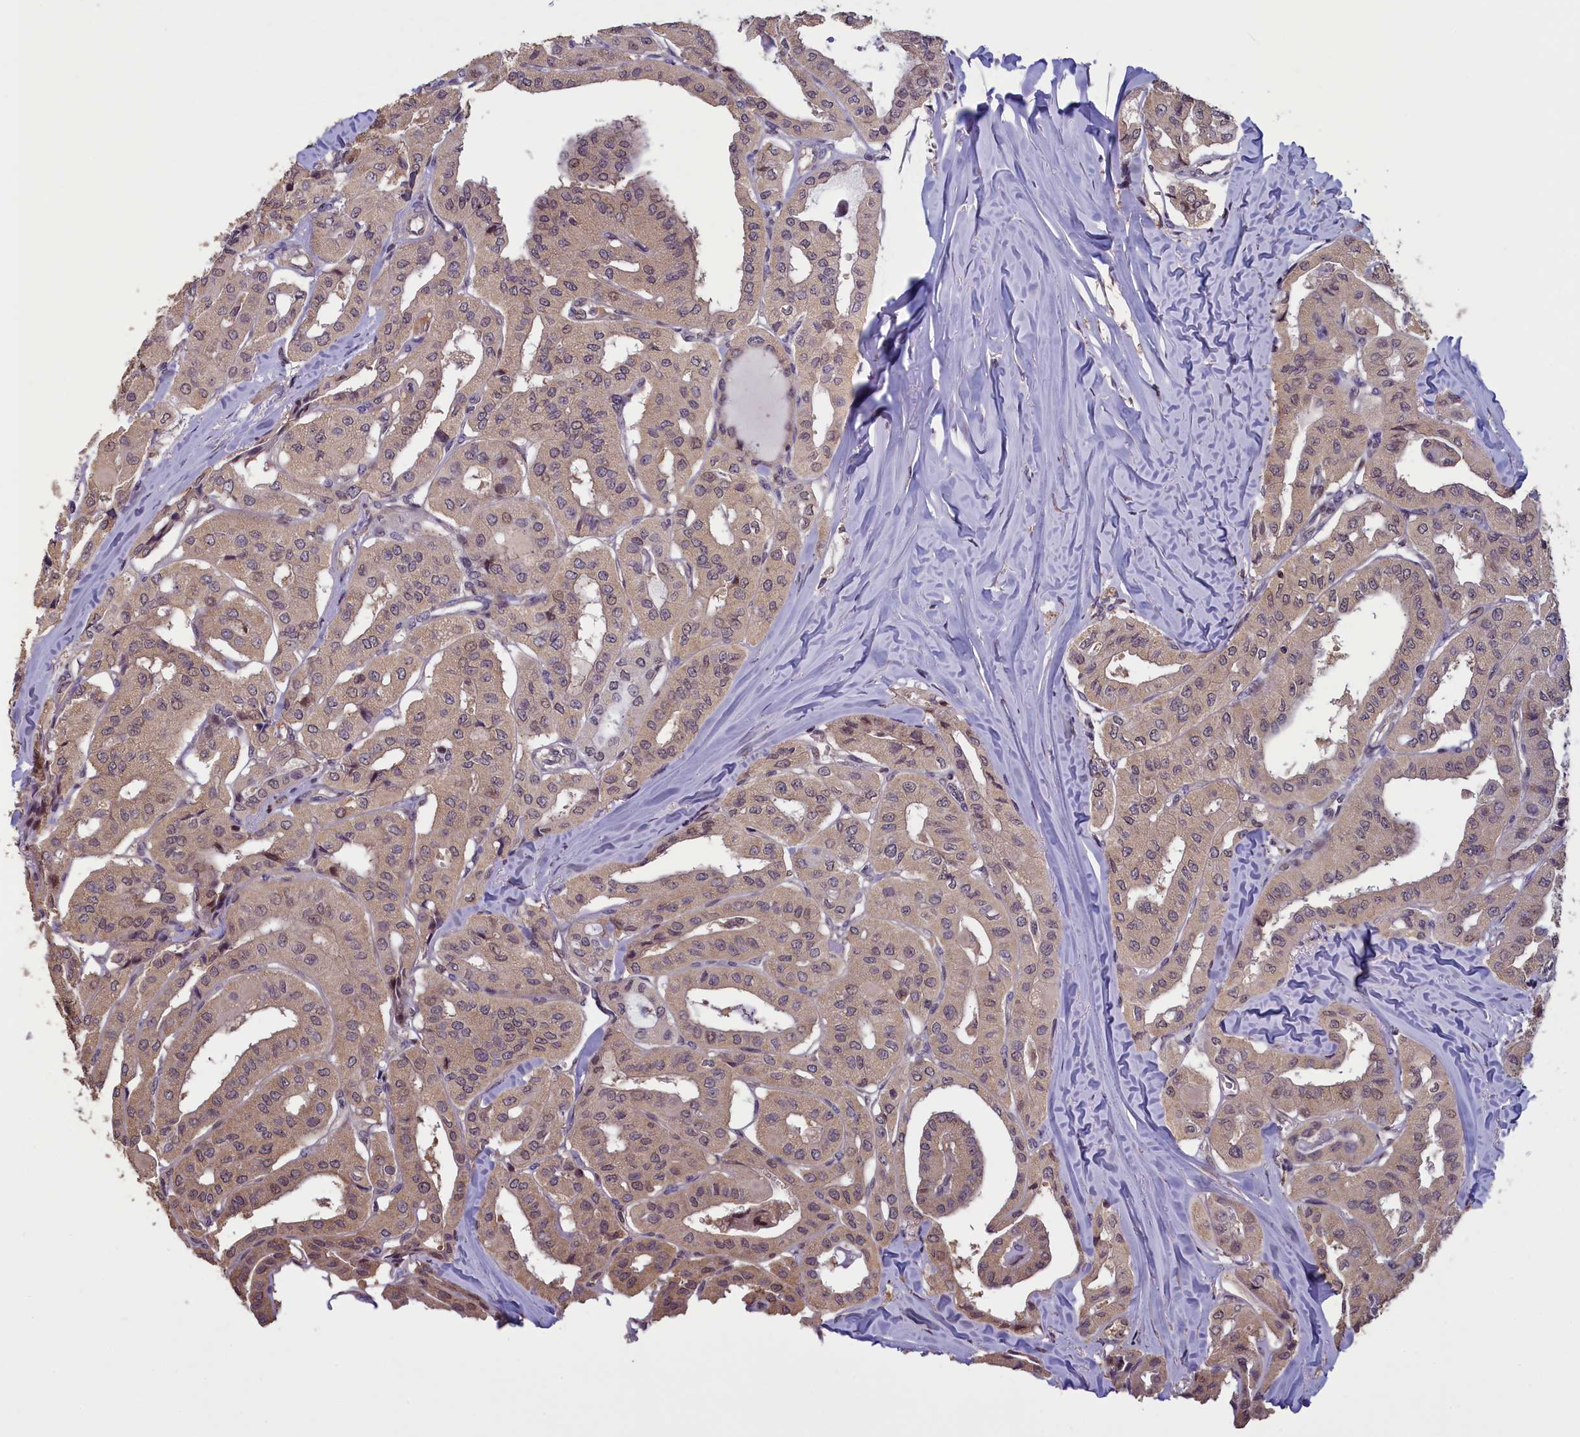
{"staining": {"intensity": "weak", "quantity": "25%-75%", "location": "cytoplasmic/membranous,nuclear"}, "tissue": "thyroid cancer", "cell_type": "Tumor cells", "image_type": "cancer", "snomed": [{"axis": "morphology", "description": "Papillary adenocarcinoma, NOS"}, {"axis": "topography", "description": "Thyroid gland"}], "caption": "Immunohistochemistry (DAB) staining of papillary adenocarcinoma (thyroid) reveals weak cytoplasmic/membranous and nuclear protein expression in approximately 25%-75% of tumor cells. (DAB (3,3'-diaminobenzidine) = brown stain, brightfield microscopy at high magnification).", "gene": "NUBP1", "patient": {"sex": "female", "age": 59}}